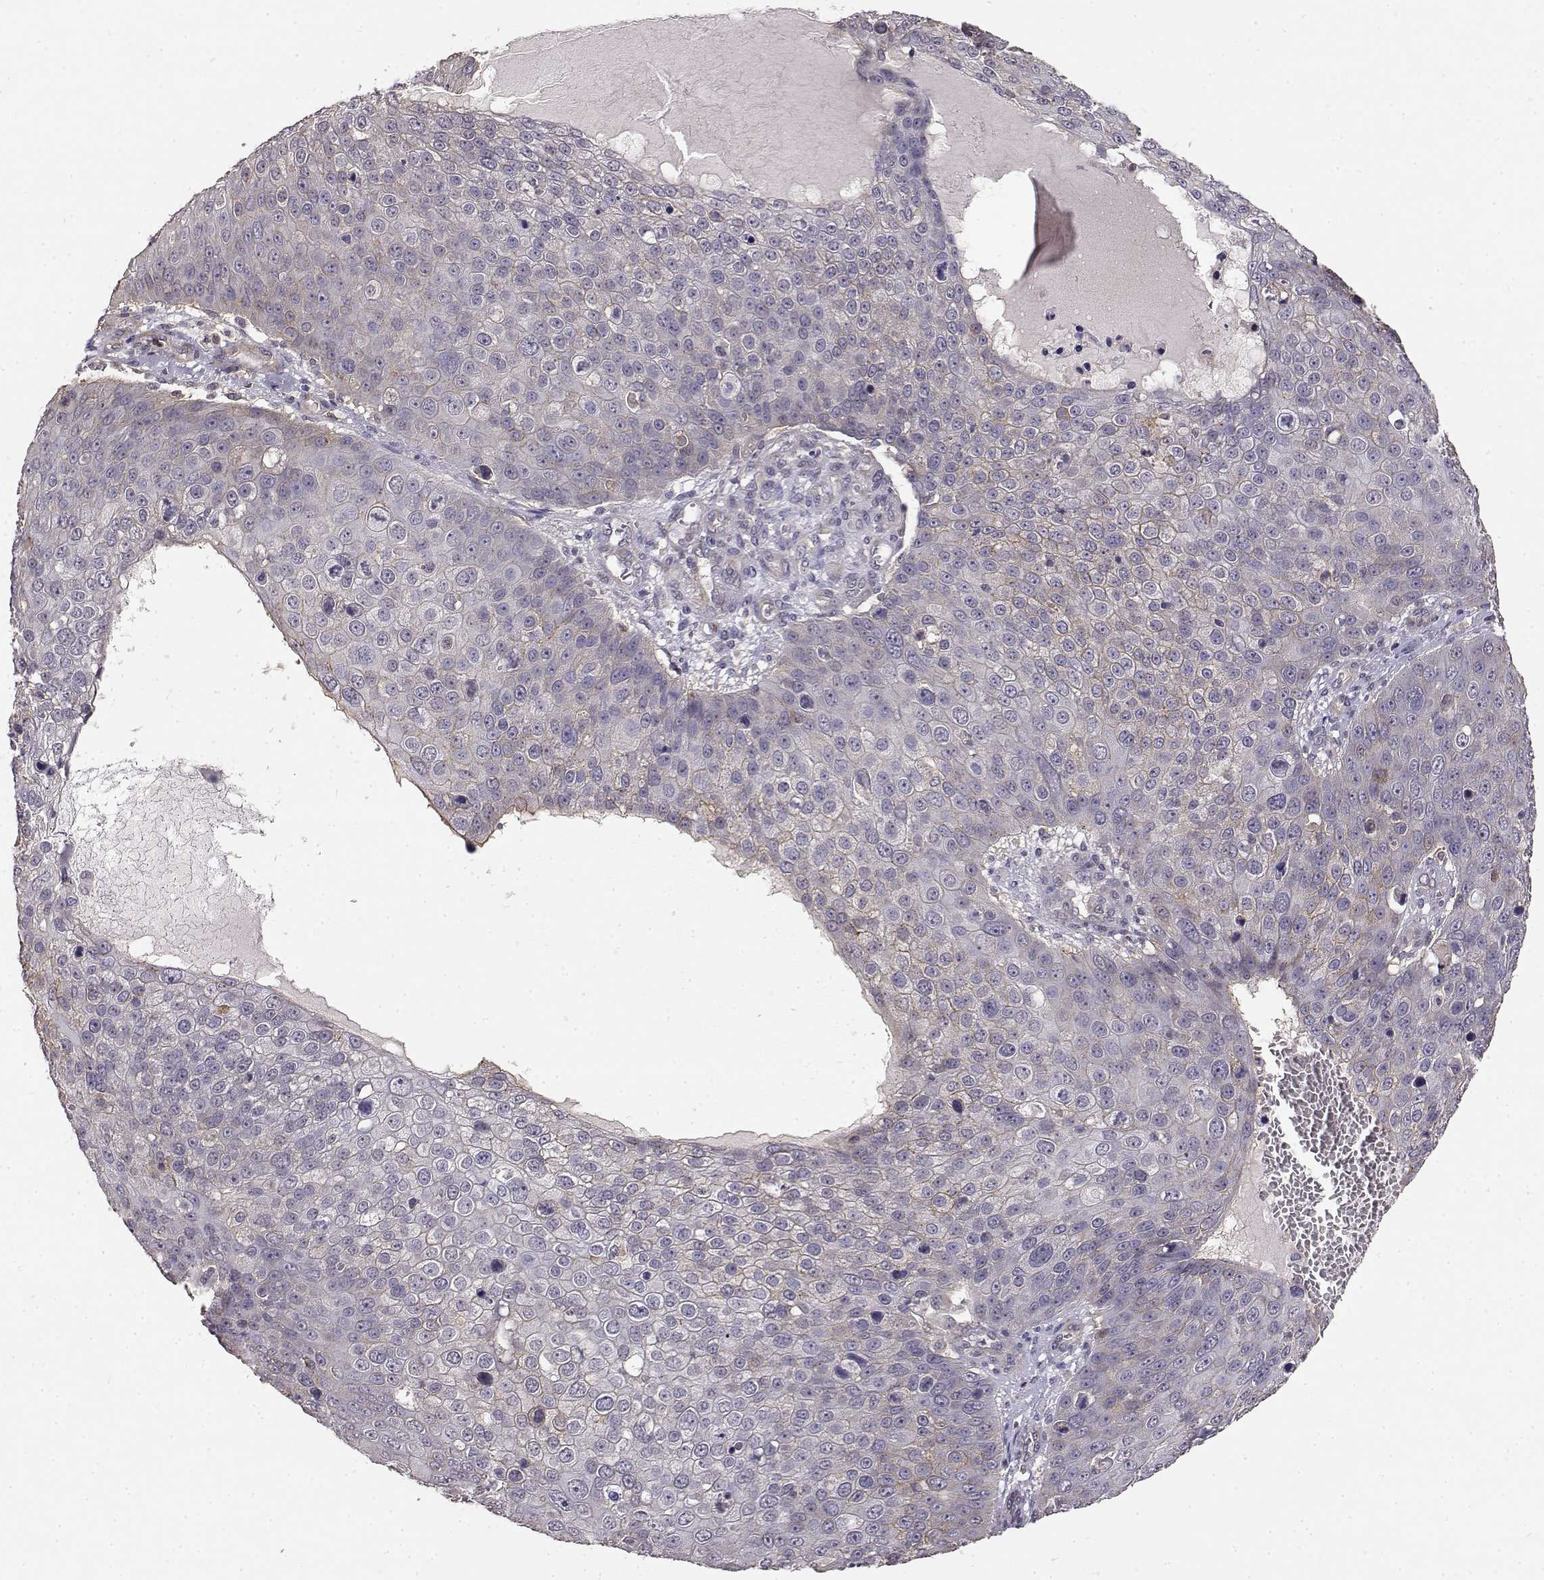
{"staining": {"intensity": "weak", "quantity": "<25%", "location": "cytoplasmic/membranous"}, "tissue": "skin cancer", "cell_type": "Tumor cells", "image_type": "cancer", "snomed": [{"axis": "morphology", "description": "Squamous cell carcinoma, NOS"}, {"axis": "topography", "description": "Skin"}], "caption": "Immunohistochemistry of skin cancer (squamous cell carcinoma) displays no expression in tumor cells. (DAB (3,3'-diaminobenzidine) IHC visualized using brightfield microscopy, high magnification).", "gene": "IFITM1", "patient": {"sex": "male", "age": 71}}